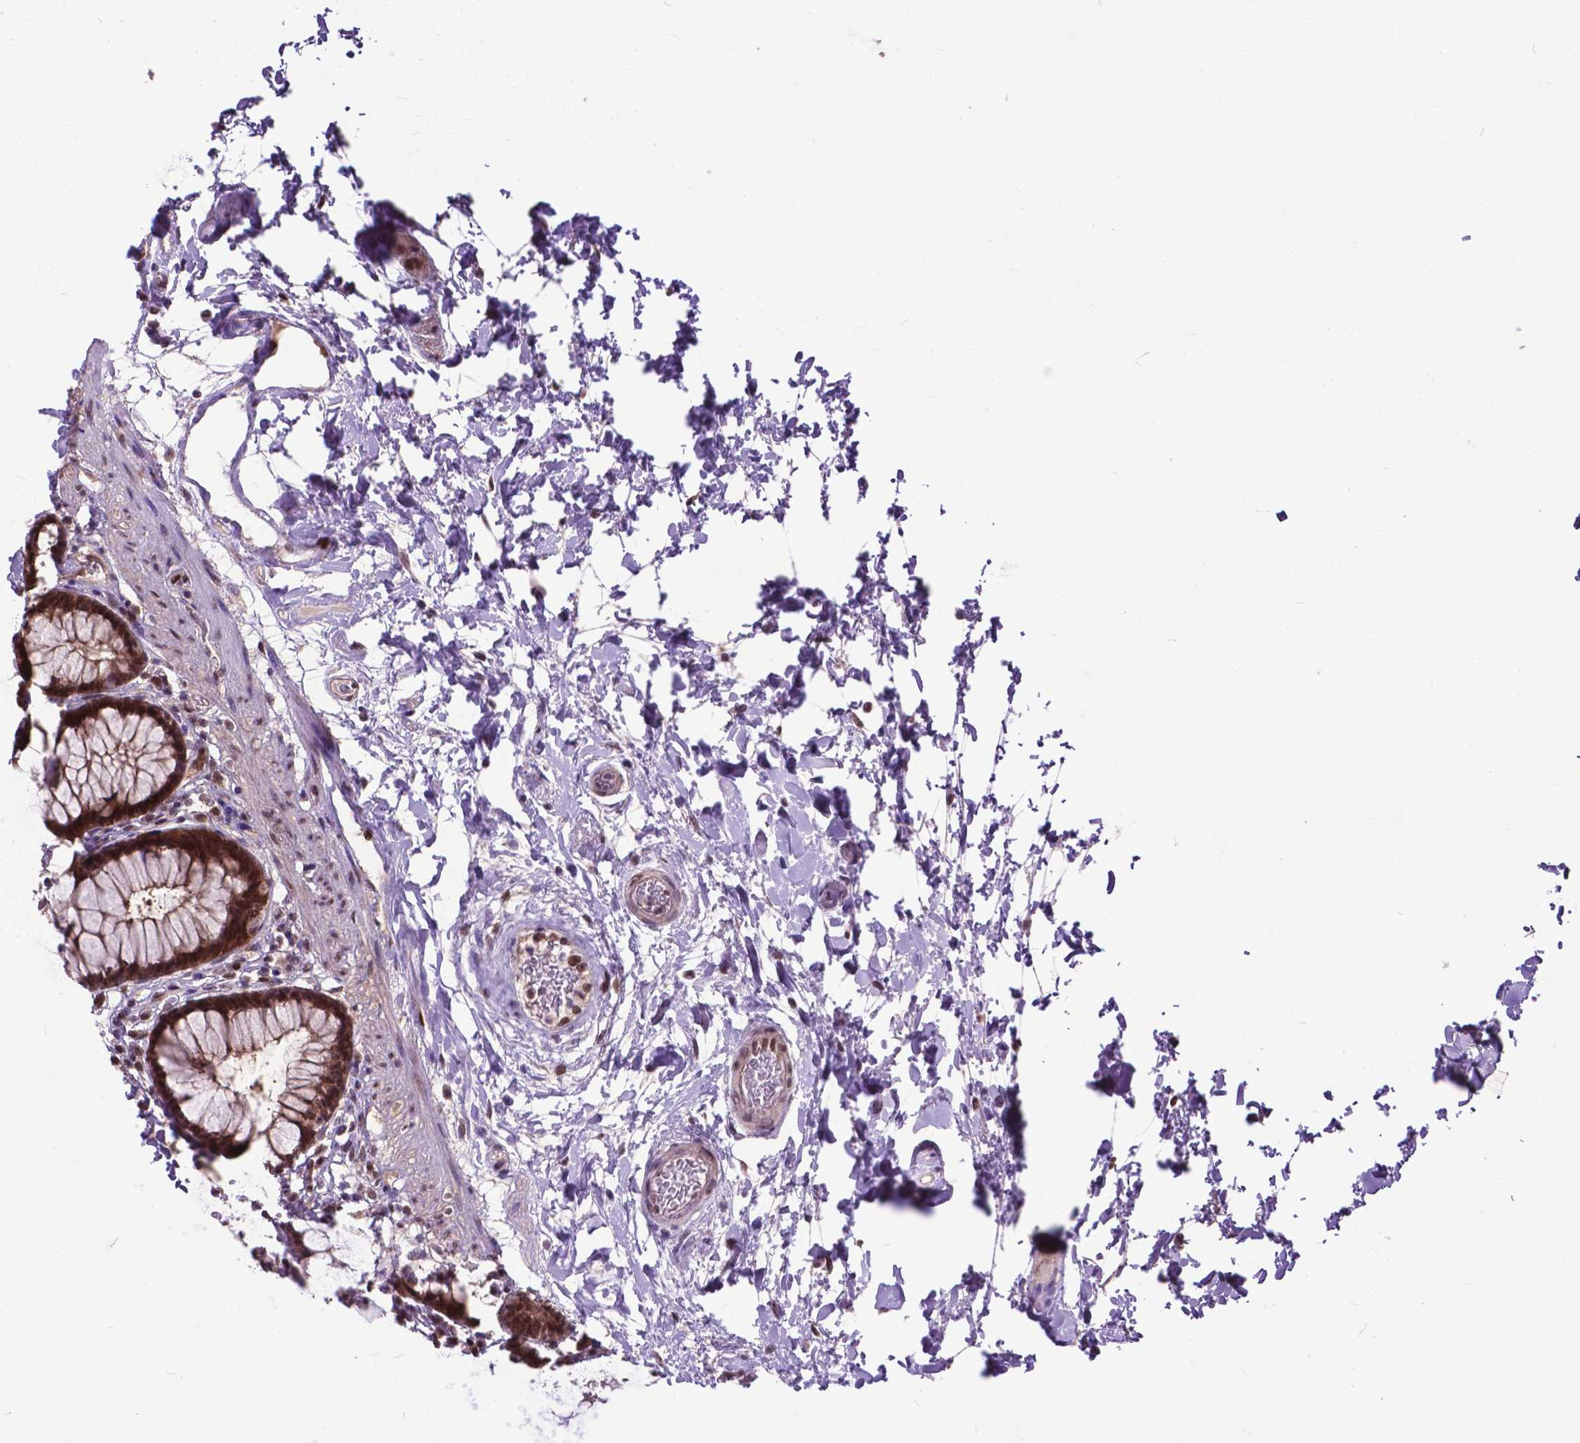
{"staining": {"intensity": "moderate", "quantity": ">75%", "location": "cytoplasmic/membranous,nuclear"}, "tissue": "rectum", "cell_type": "Glandular cells", "image_type": "normal", "snomed": [{"axis": "morphology", "description": "Normal tissue, NOS"}, {"axis": "topography", "description": "Rectum"}], "caption": "Immunohistochemistry (DAB) staining of unremarkable human rectum shows moderate cytoplasmic/membranous,nuclear protein staining in about >75% of glandular cells.", "gene": "FAF1", "patient": {"sex": "male", "age": 72}}